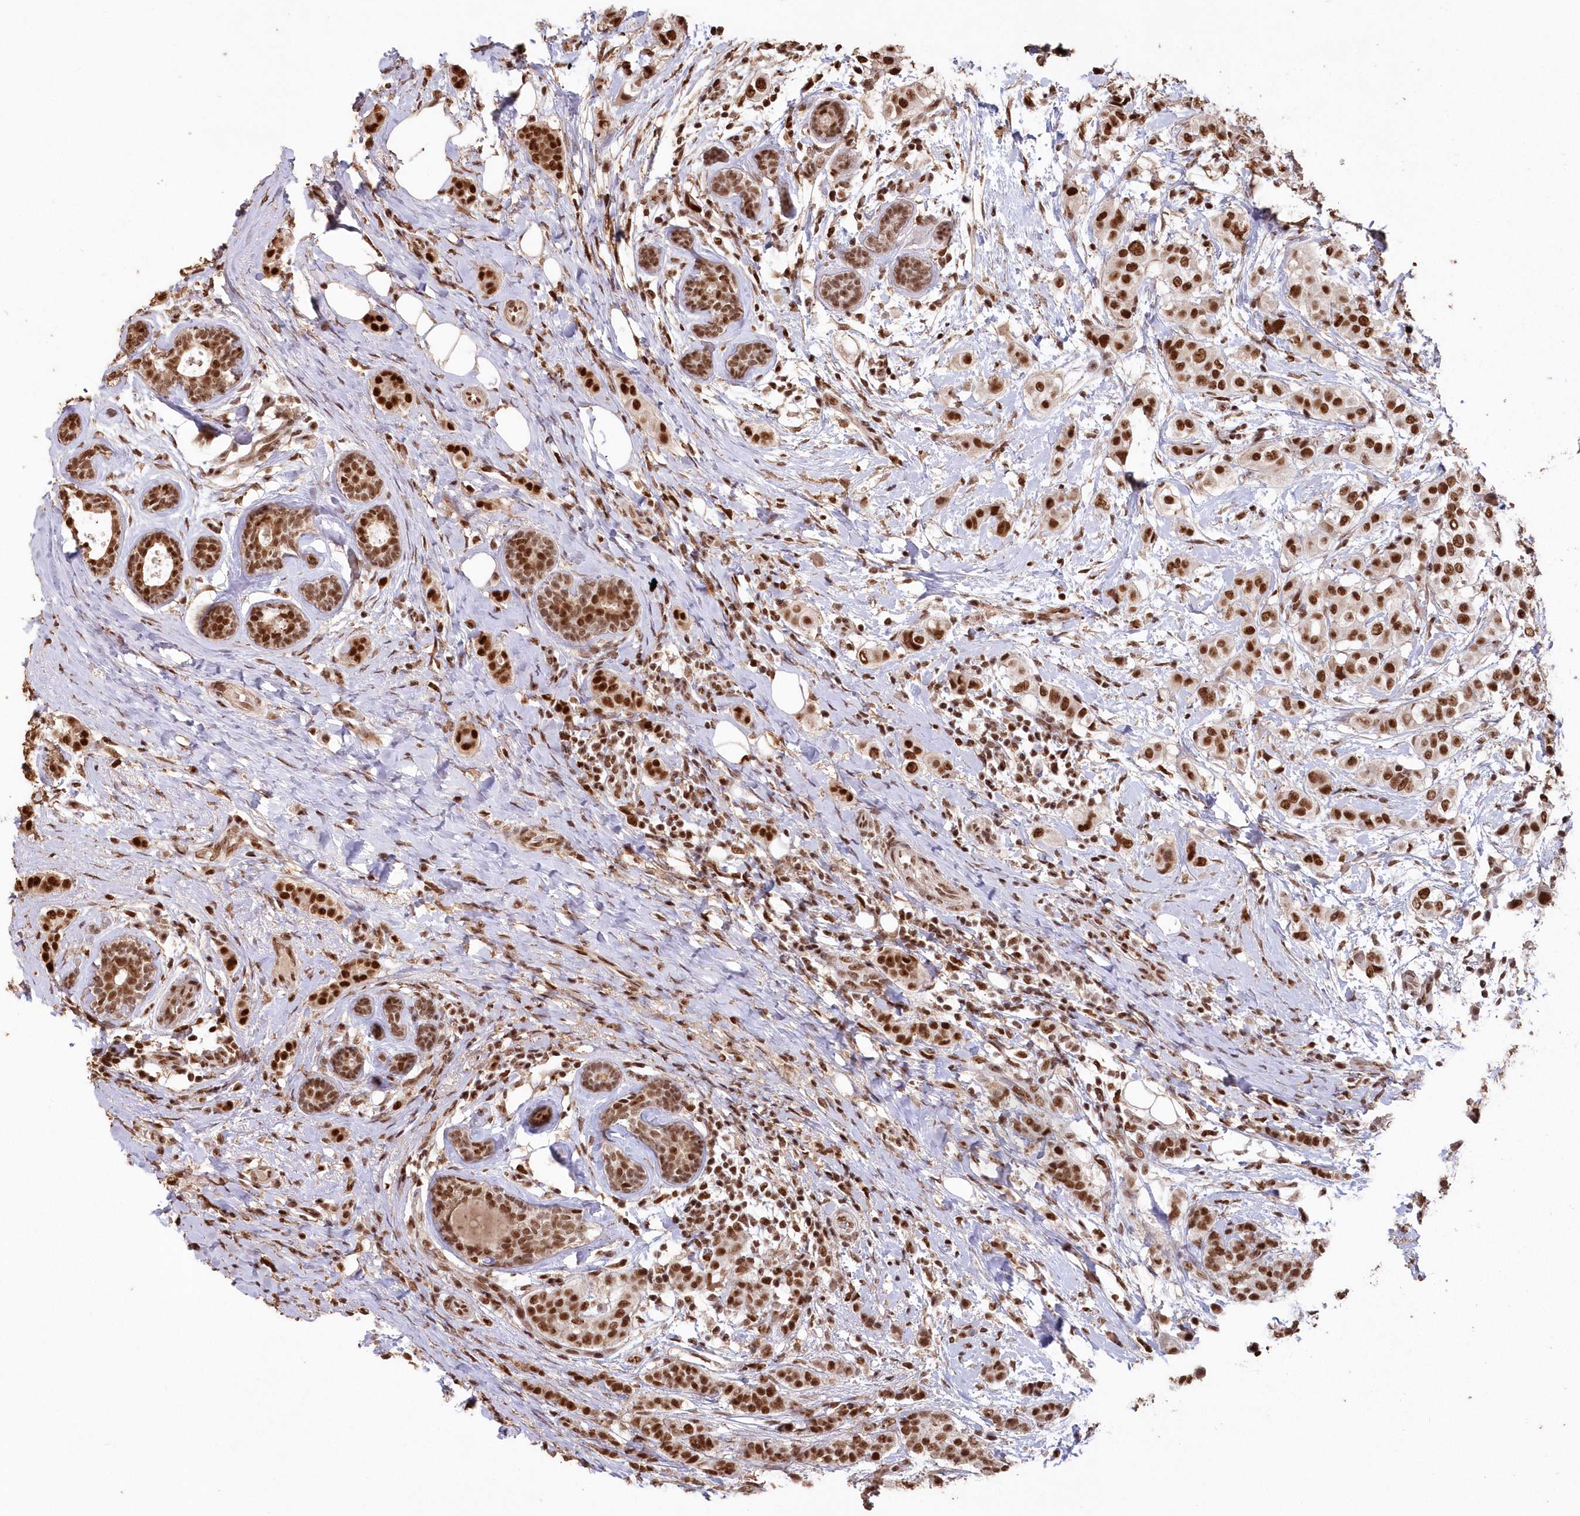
{"staining": {"intensity": "strong", "quantity": ">75%", "location": "nuclear"}, "tissue": "breast cancer", "cell_type": "Tumor cells", "image_type": "cancer", "snomed": [{"axis": "morphology", "description": "Lobular carcinoma"}, {"axis": "topography", "description": "Breast"}], "caption": "The histopathology image reveals a brown stain indicating the presence of a protein in the nuclear of tumor cells in breast cancer.", "gene": "PDS5A", "patient": {"sex": "female", "age": 51}}